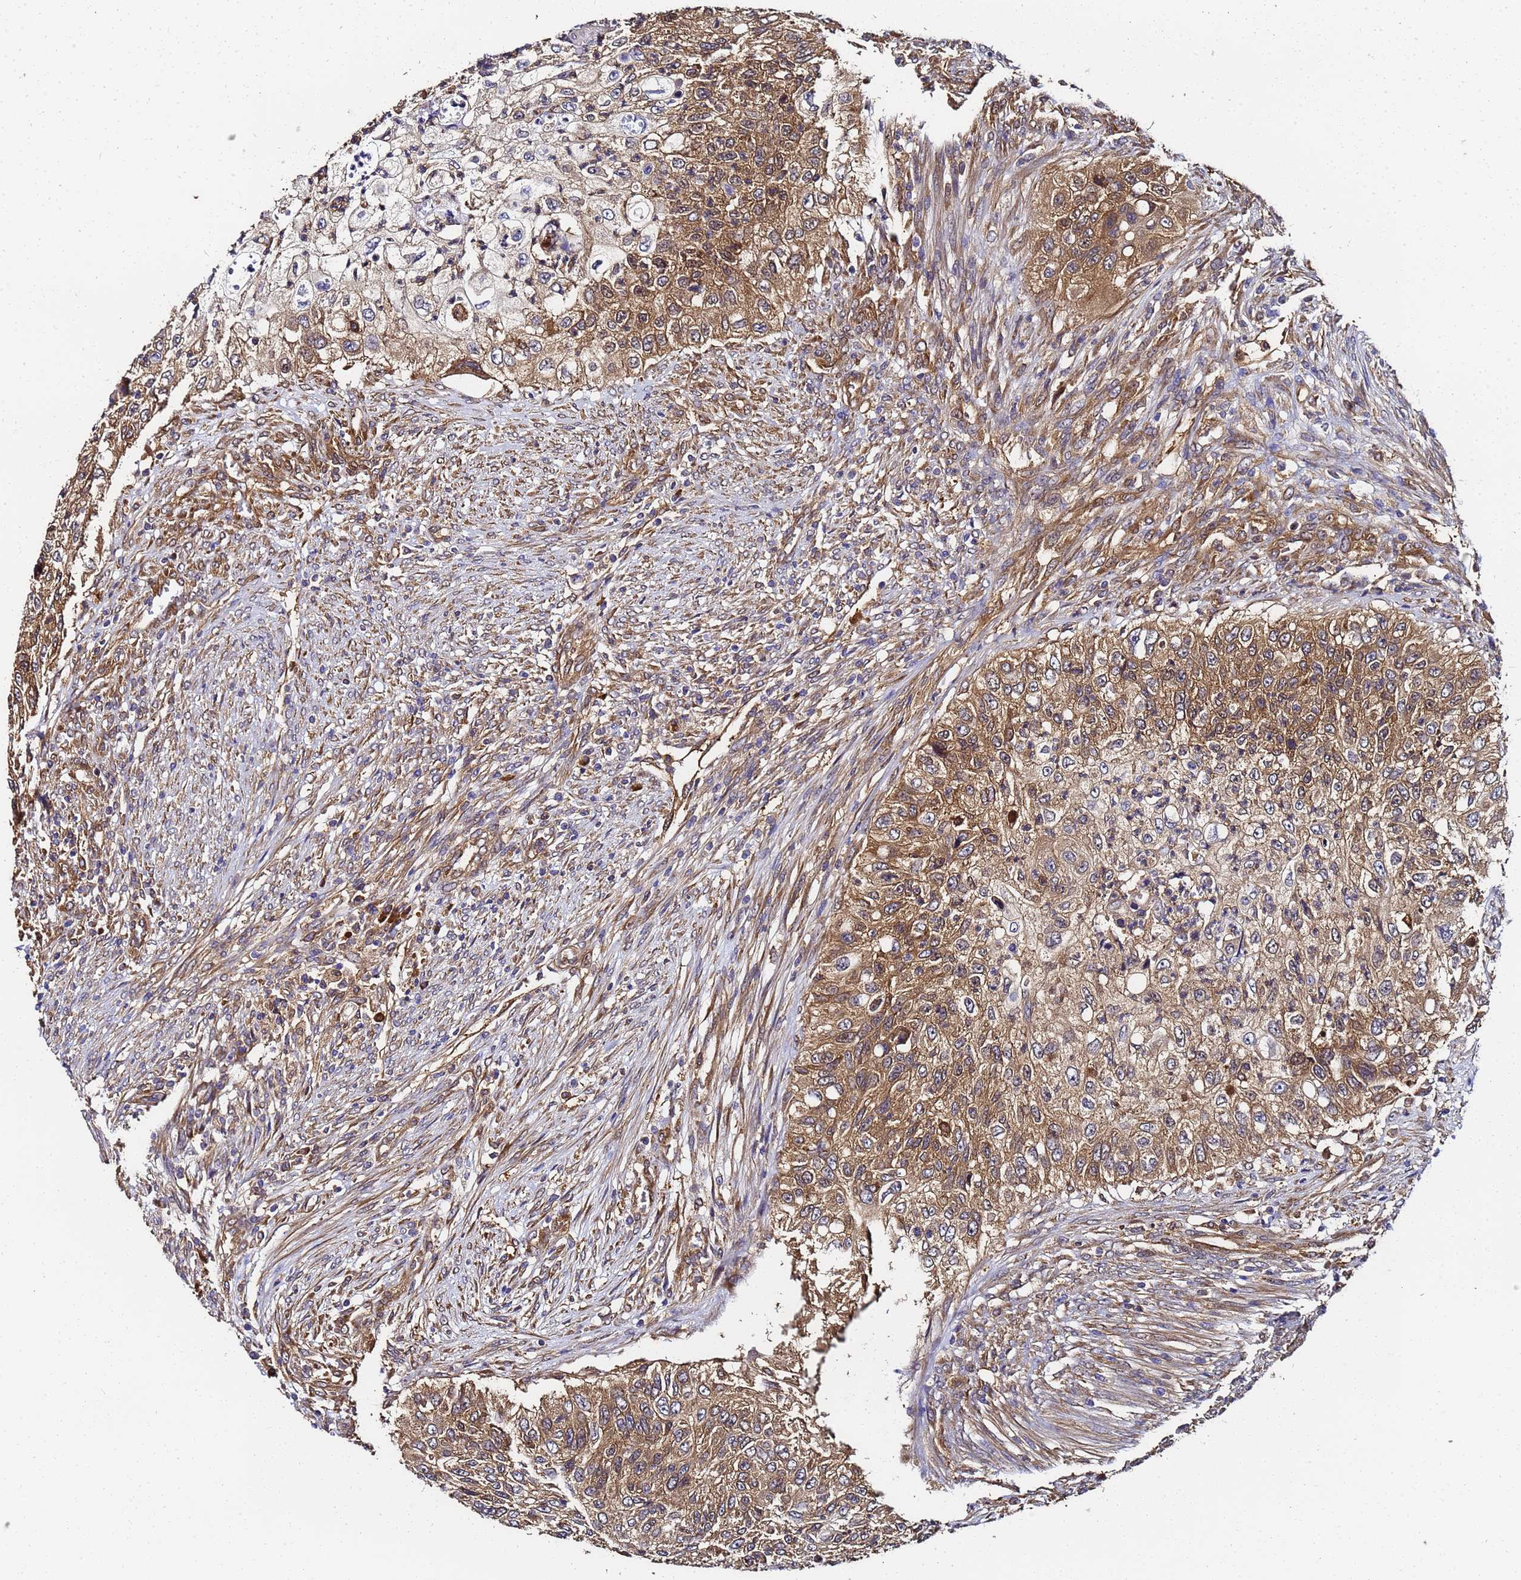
{"staining": {"intensity": "moderate", "quantity": ">75%", "location": "cytoplasmic/membranous"}, "tissue": "urothelial cancer", "cell_type": "Tumor cells", "image_type": "cancer", "snomed": [{"axis": "morphology", "description": "Urothelial carcinoma, High grade"}, {"axis": "topography", "description": "Urinary bladder"}], "caption": "Immunohistochemical staining of urothelial cancer displays medium levels of moderate cytoplasmic/membranous protein positivity in approximately >75% of tumor cells.", "gene": "NME1-NME2", "patient": {"sex": "female", "age": 60}}